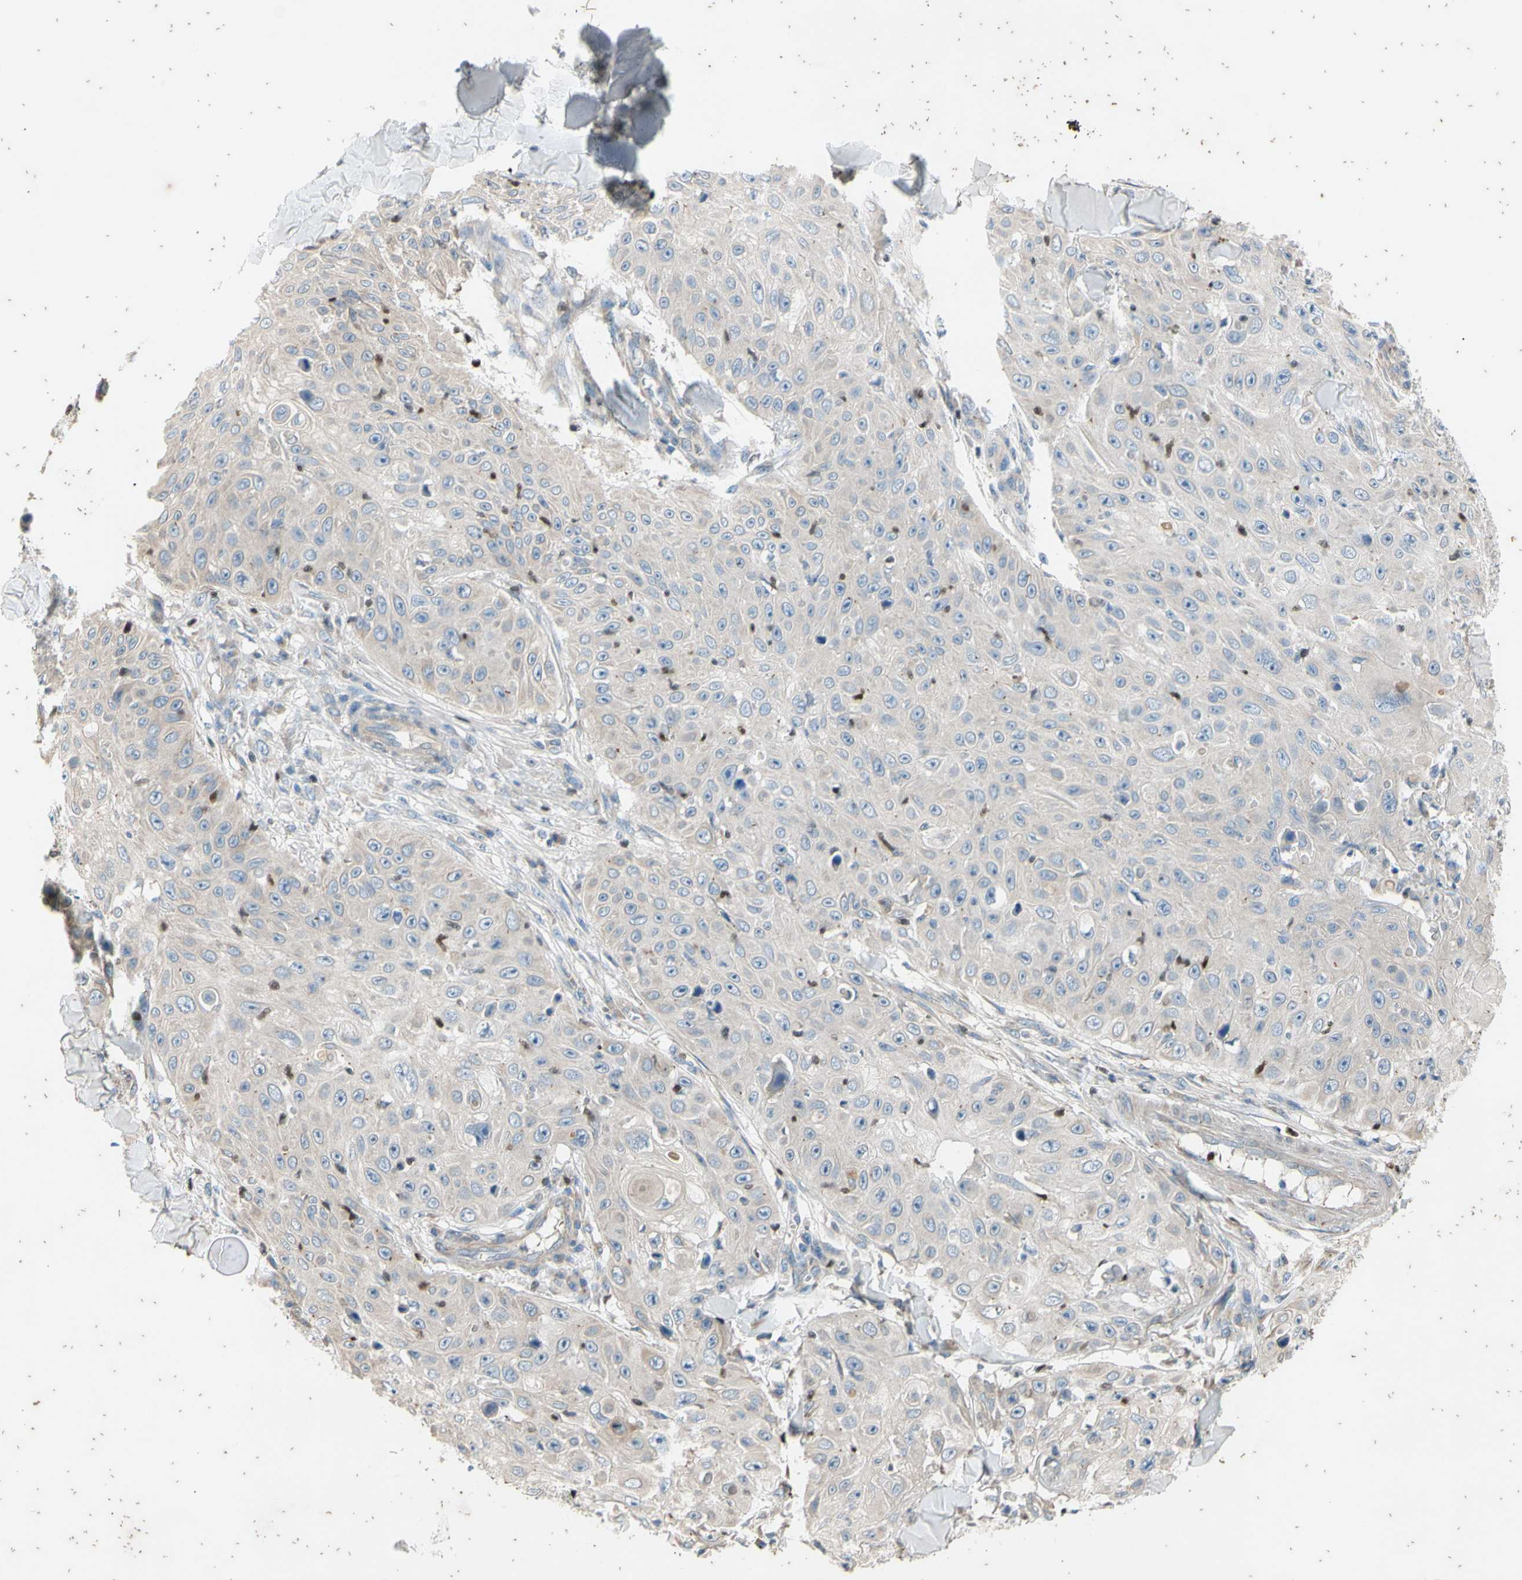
{"staining": {"intensity": "weak", "quantity": ">75%", "location": "cytoplasmic/membranous"}, "tissue": "skin cancer", "cell_type": "Tumor cells", "image_type": "cancer", "snomed": [{"axis": "morphology", "description": "Squamous cell carcinoma, NOS"}, {"axis": "topography", "description": "Skin"}], "caption": "Human squamous cell carcinoma (skin) stained with a protein marker displays weak staining in tumor cells.", "gene": "TBX21", "patient": {"sex": "male", "age": 86}}